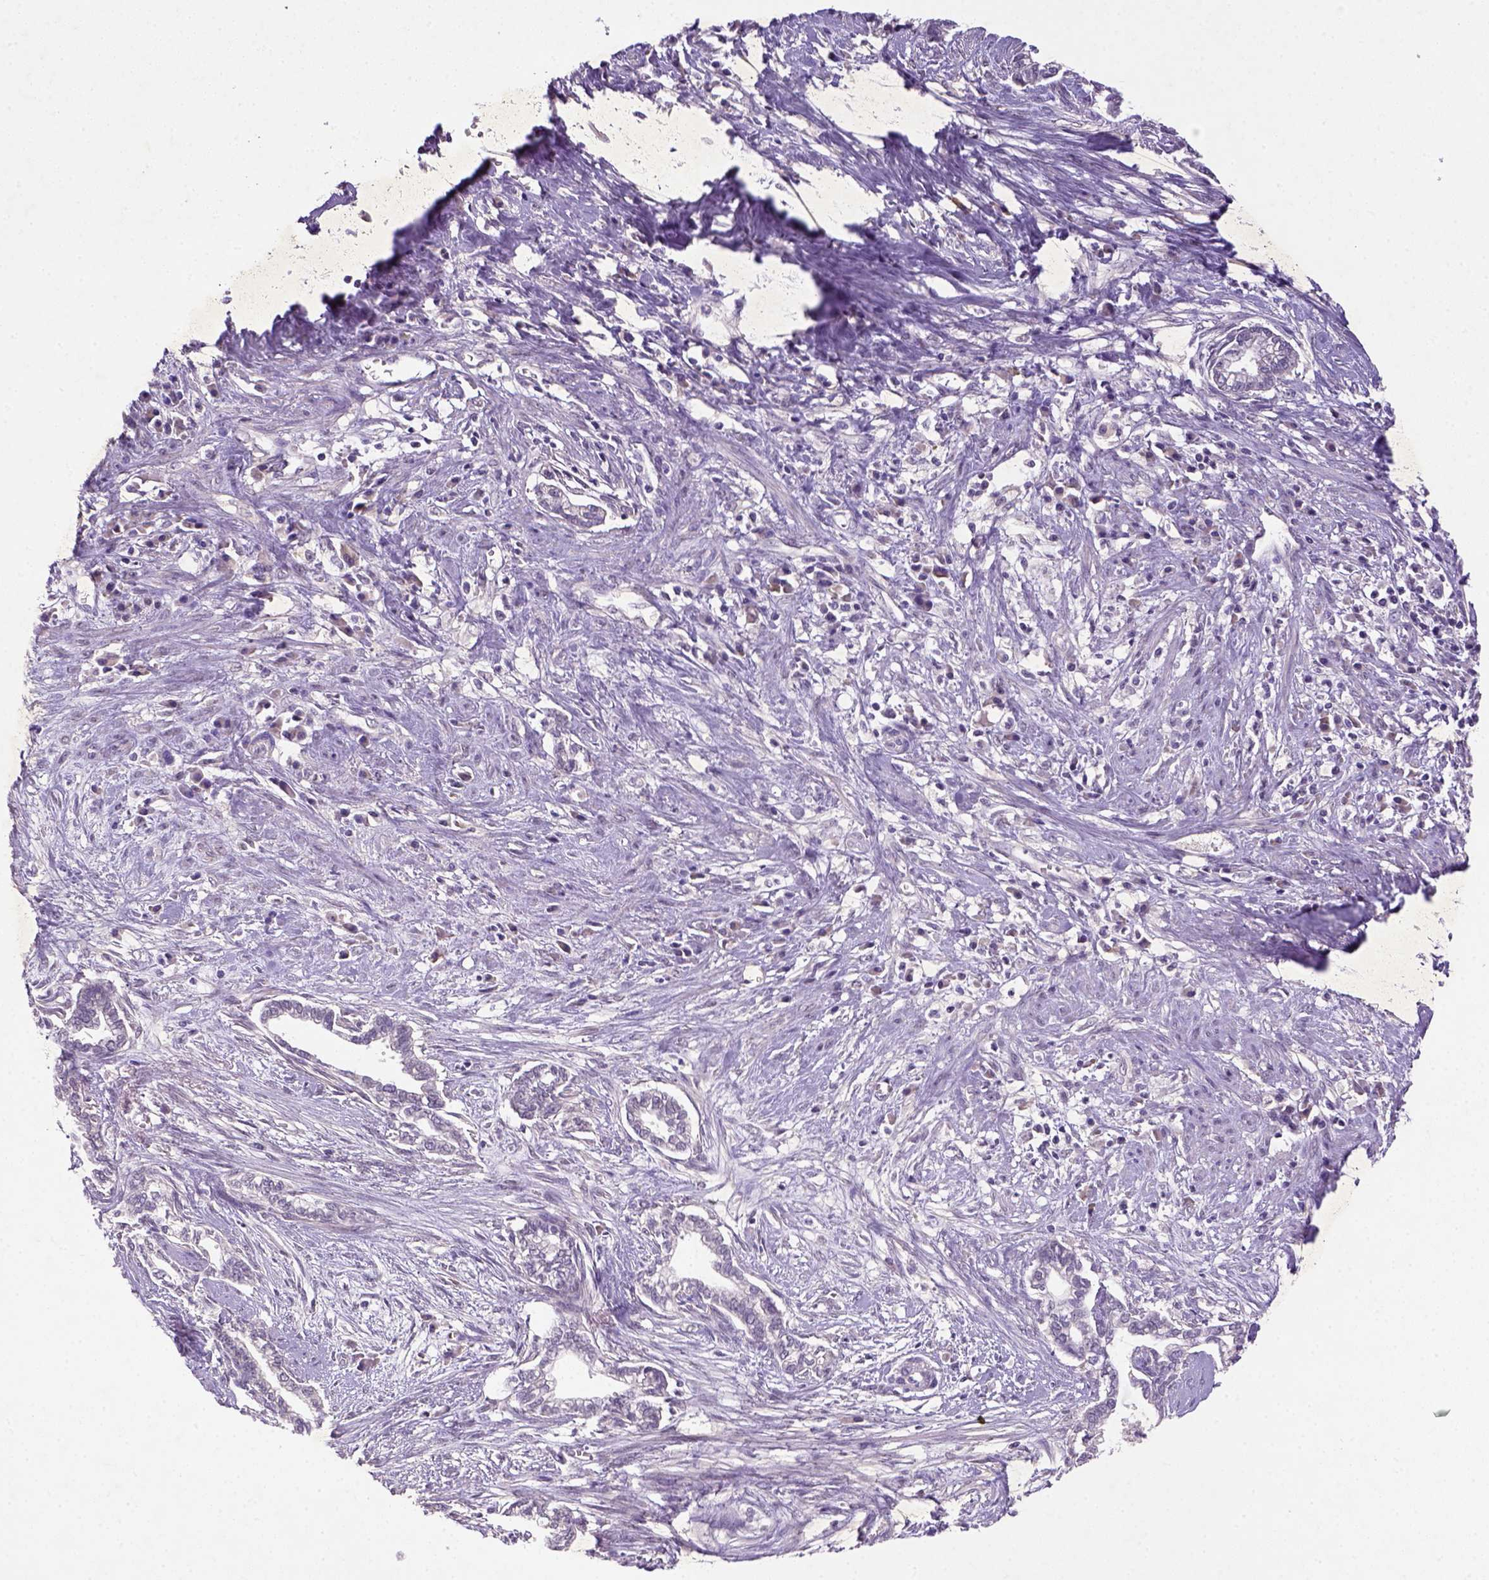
{"staining": {"intensity": "negative", "quantity": "none", "location": "none"}, "tissue": "cervical cancer", "cell_type": "Tumor cells", "image_type": "cancer", "snomed": [{"axis": "morphology", "description": "Adenocarcinoma, NOS"}, {"axis": "topography", "description": "Cervix"}], "caption": "Human cervical cancer stained for a protein using IHC shows no staining in tumor cells.", "gene": "NLGN2", "patient": {"sex": "female", "age": 62}}